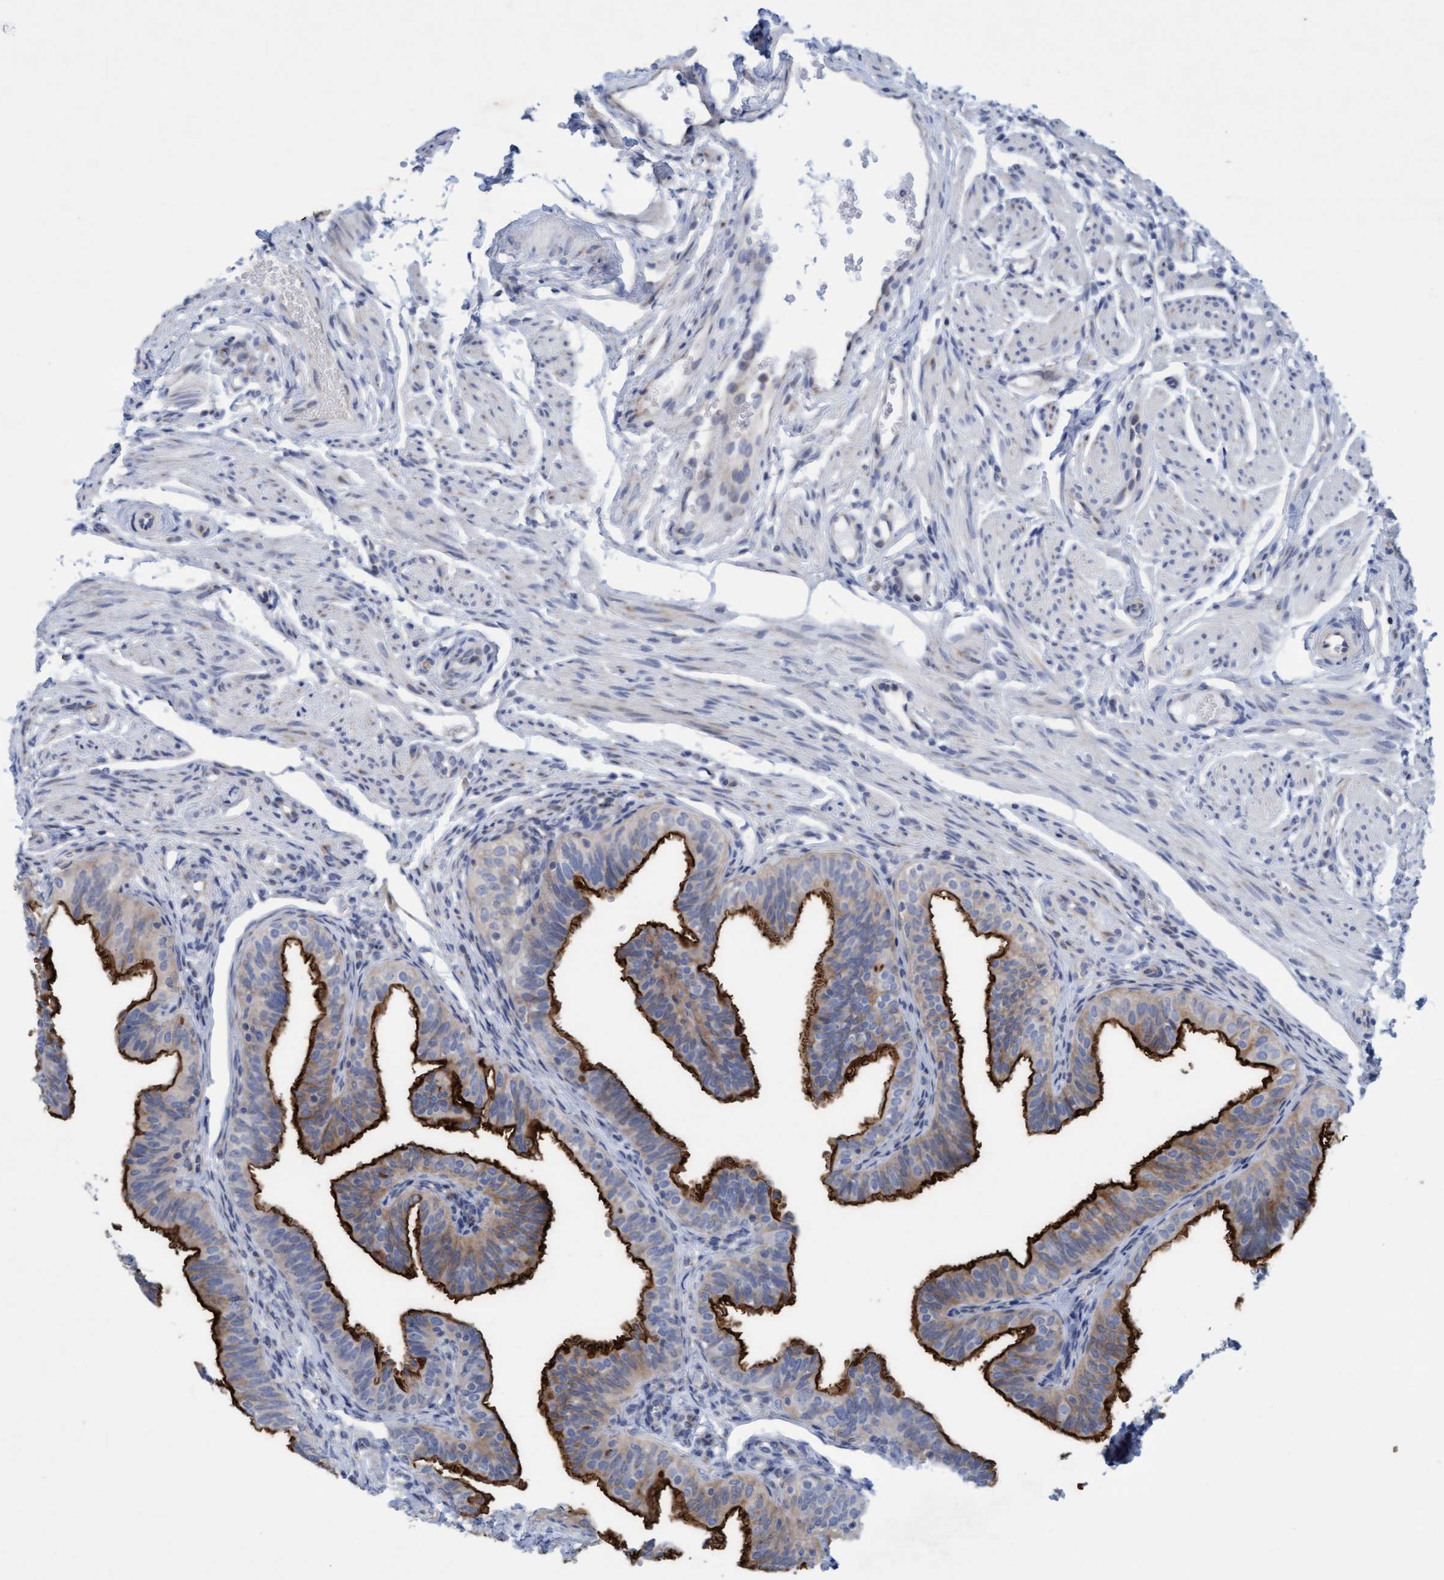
{"staining": {"intensity": "strong", "quantity": ">75%", "location": "cytoplasmic/membranous"}, "tissue": "fallopian tube", "cell_type": "Glandular cells", "image_type": "normal", "snomed": [{"axis": "morphology", "description": "Normal tissue, NOS"}, {"axis": "topography", "description": "Fallopian tube"}], "caption": "IHC of benign fallopian tube reveals high levels of strong cytoplasmic/membranous staining in about >75% of glandular cells.", "gene": "SLC28A3", "patient": {"sex": "female", "age": 35}}